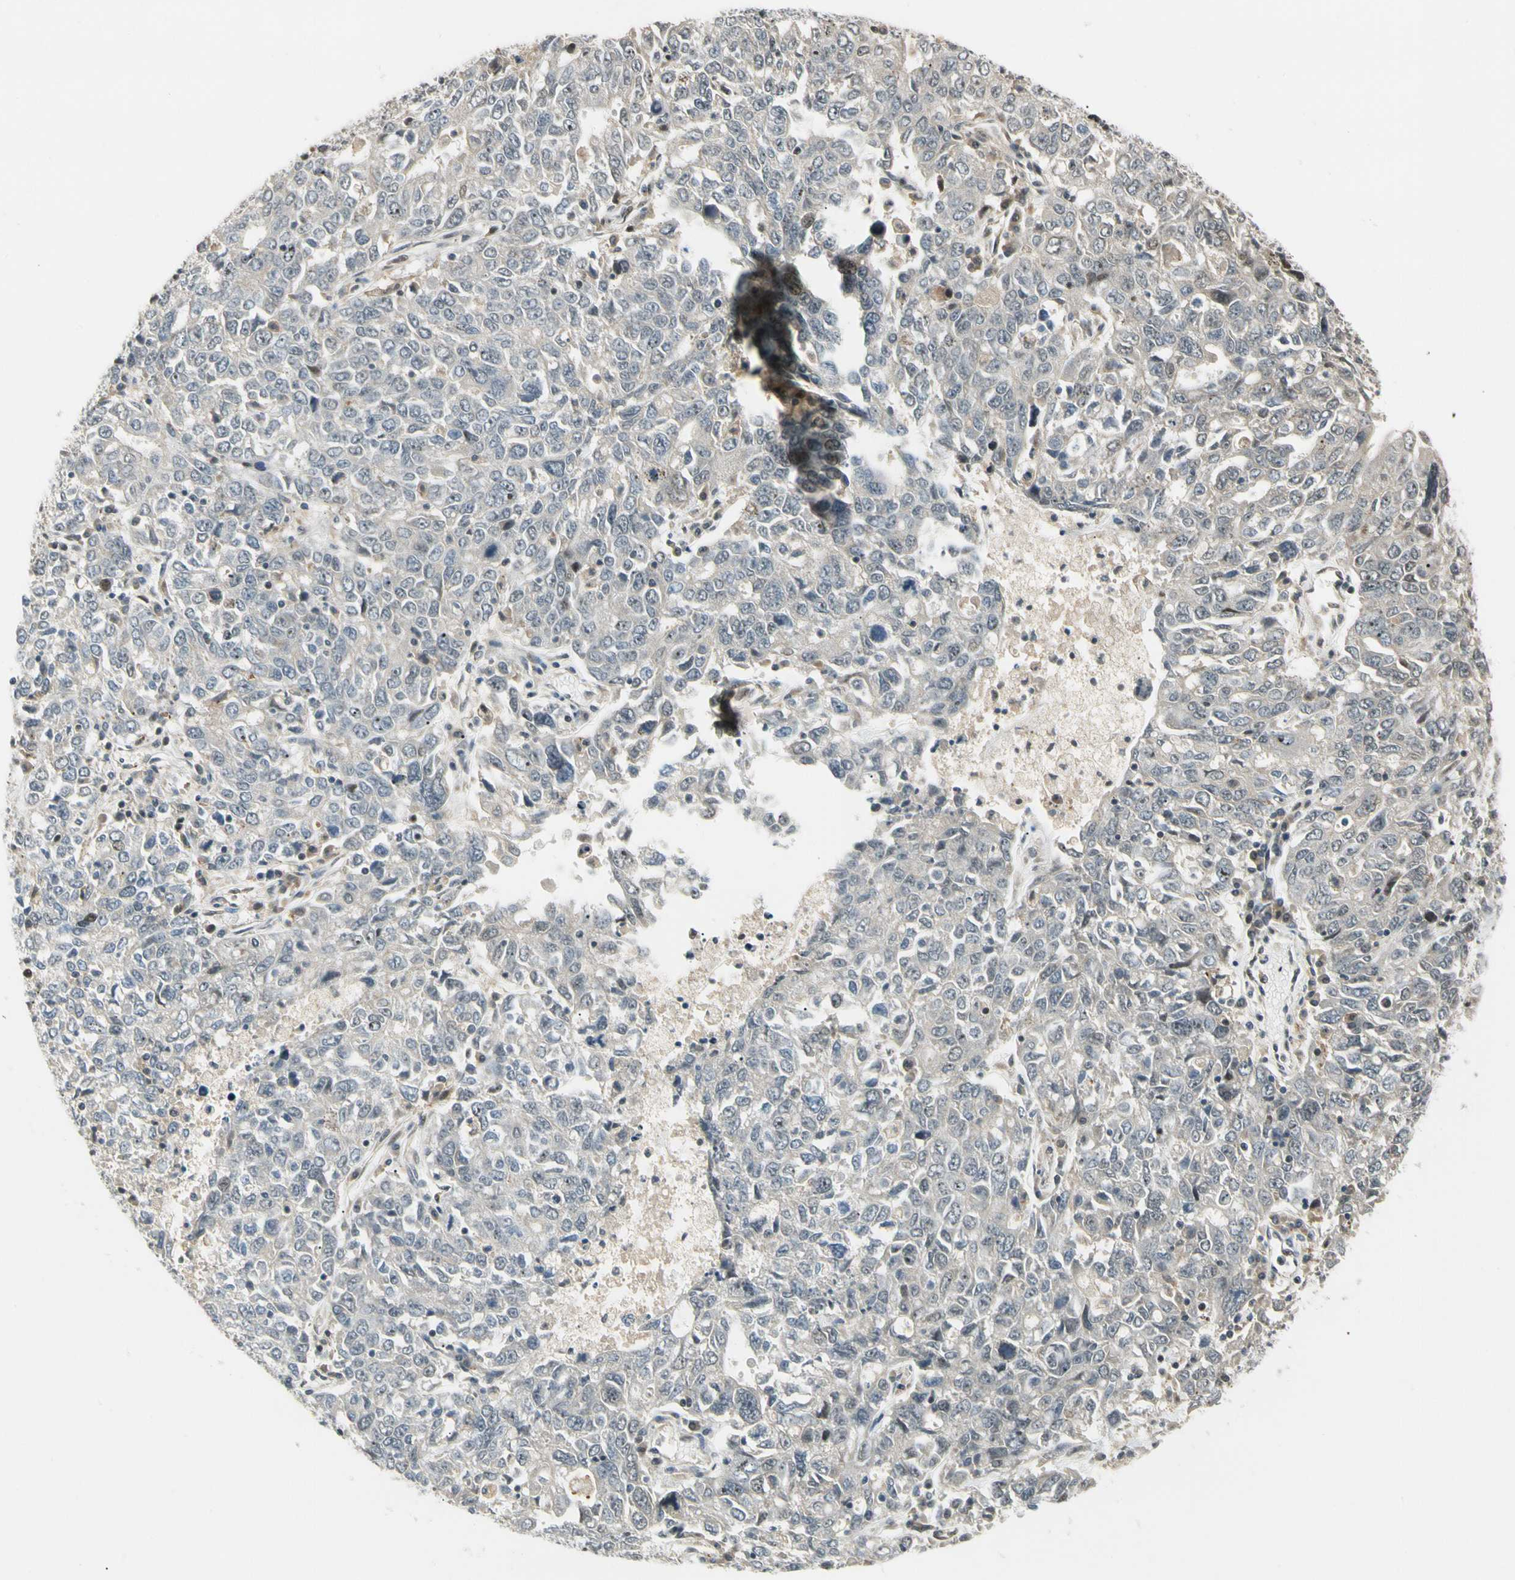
{"staining": {"intensity": "negative", "quantity": "none", "location": "none"}, "tissue": "ovarian cancer", "cell_type": "Tumor cells", "image_type": "cancer", "snomed": [{"axis": "morphology", "description": "Carcinoma, endometroid"}, {"axis": "topography", "description": "Ovary"}], "caption": "Immunohistochemical staining of endometroid carcinoma (ovarian) demonstrates no significant positivity in tumor cells.", "gene": "FNDC3B", "patient": {"sex": "female", "age": 62}}